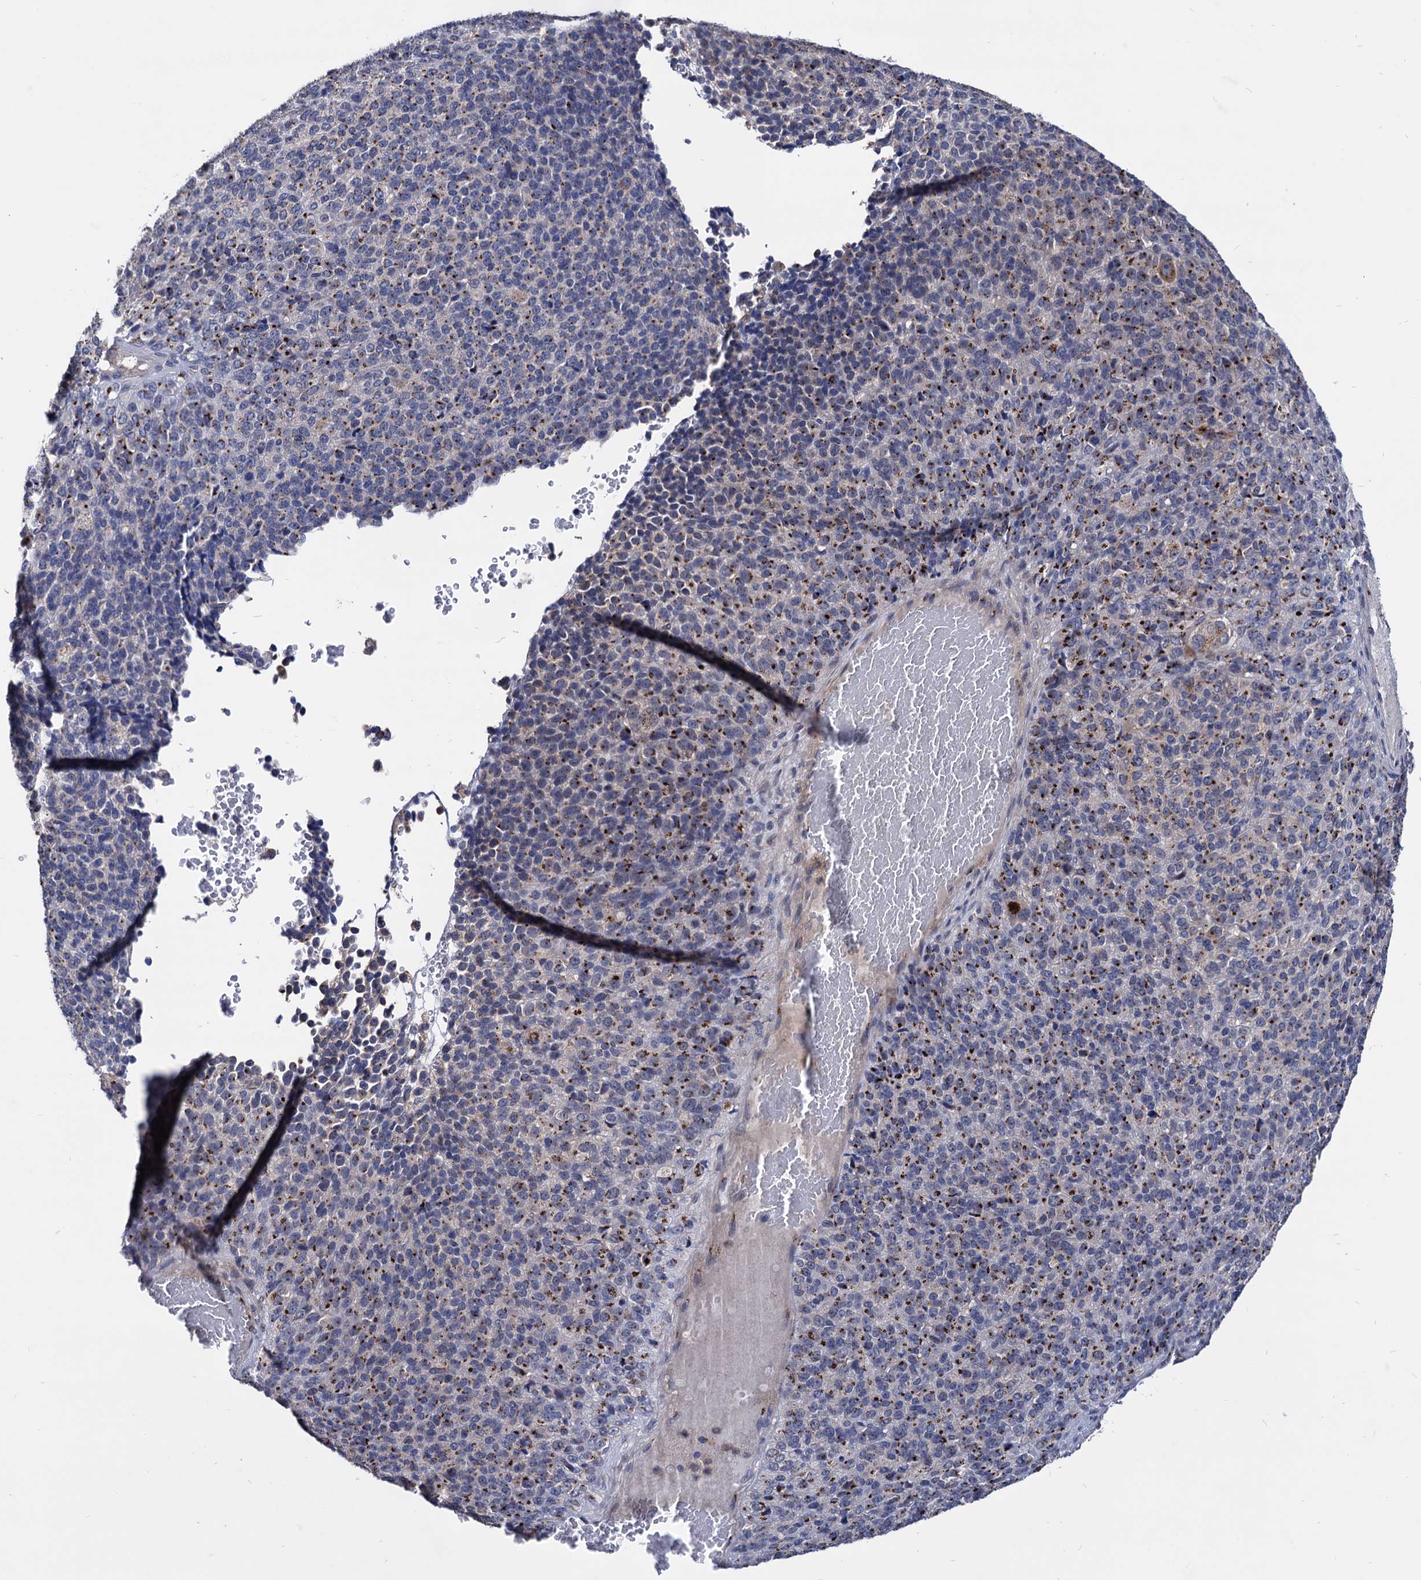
{"staining": {"intensity": "strong", "quantity": "25%-75%", "location": "cytoplasmic/membranous"}, "tissue": "melanoma", "cell_type": "Tumor cells", "image_type": "cancer", "snomed": [{"axis": "morphology", "description": "Malignant melanoma, Metastatic site"}, {"axis": "topography", "description": "Brain"}], "caption": "Protein staining of melanoma tissue displays strong cytoplasmic/membranous staining in approximately 25%-75% of tumor cells.", "gene": "ESD", "patient": {"sex": "female", "age": 56}}